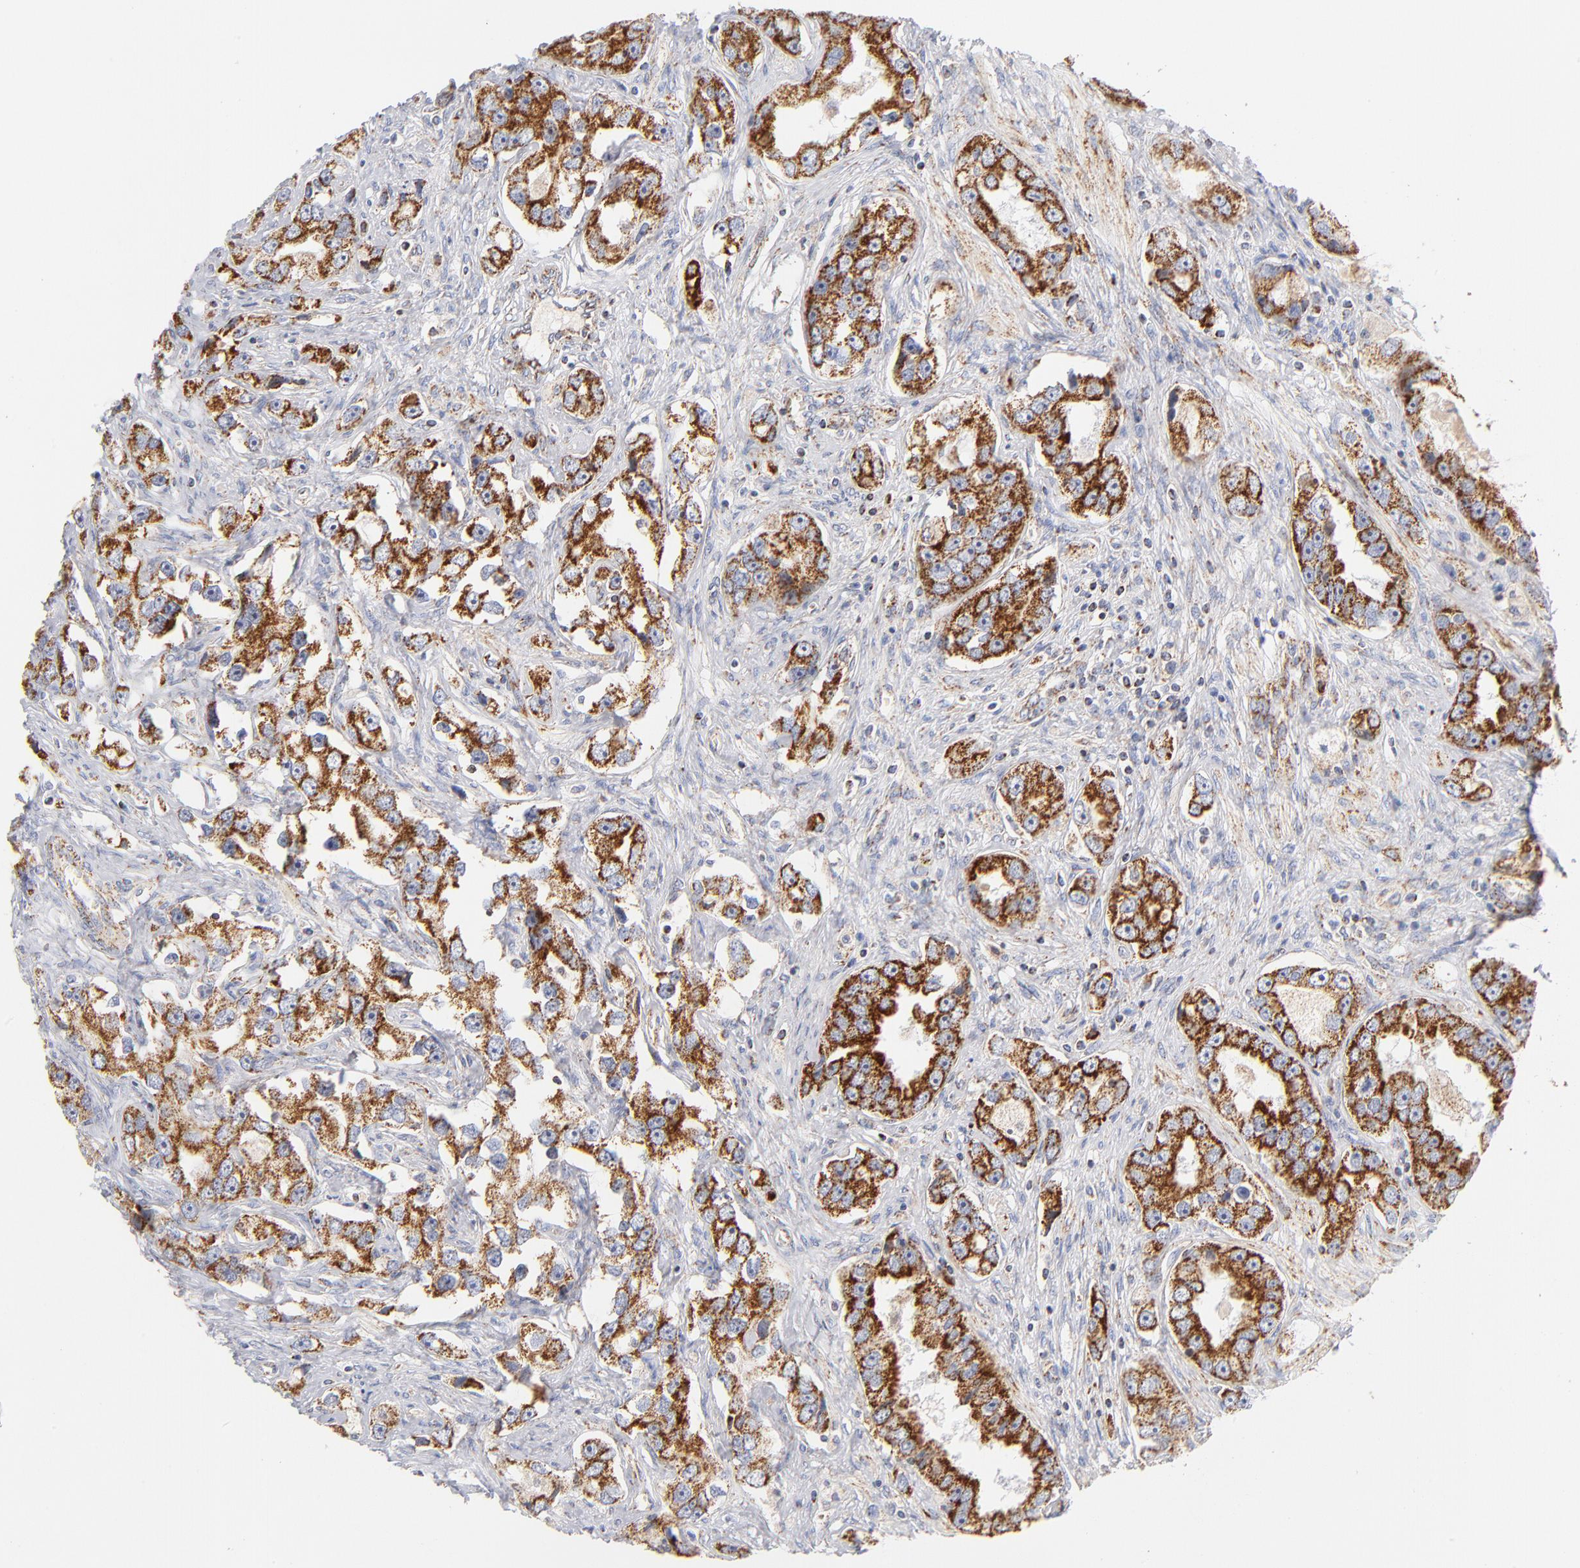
{"staining": {"intensity": "strong", "quantity": ">75%", "location": "cytoplasmic/membranous"}, "tissue": "prostate cancer", "cell_type": "Tumor cells", "image_type": "cancer", "snomed": [{"axis": "morphology", "description": "Adenocarcinoma, High grade"}, {"axis": "topography", "description": "Prostate"}], "caption": "High-power microscopy captured an immunohistochemistry micrograph of prostate adenocarcinoma (high-grade), revealing strong cytoplasmic/membranous staining in approximately >75% of tumor cells. (DAB (3,3'-diaminobenzidine) = brown stain, brightfield microscopy at high magnification).", "gene": "DLAT", "patient": {"sex": "male", "age": 63}}